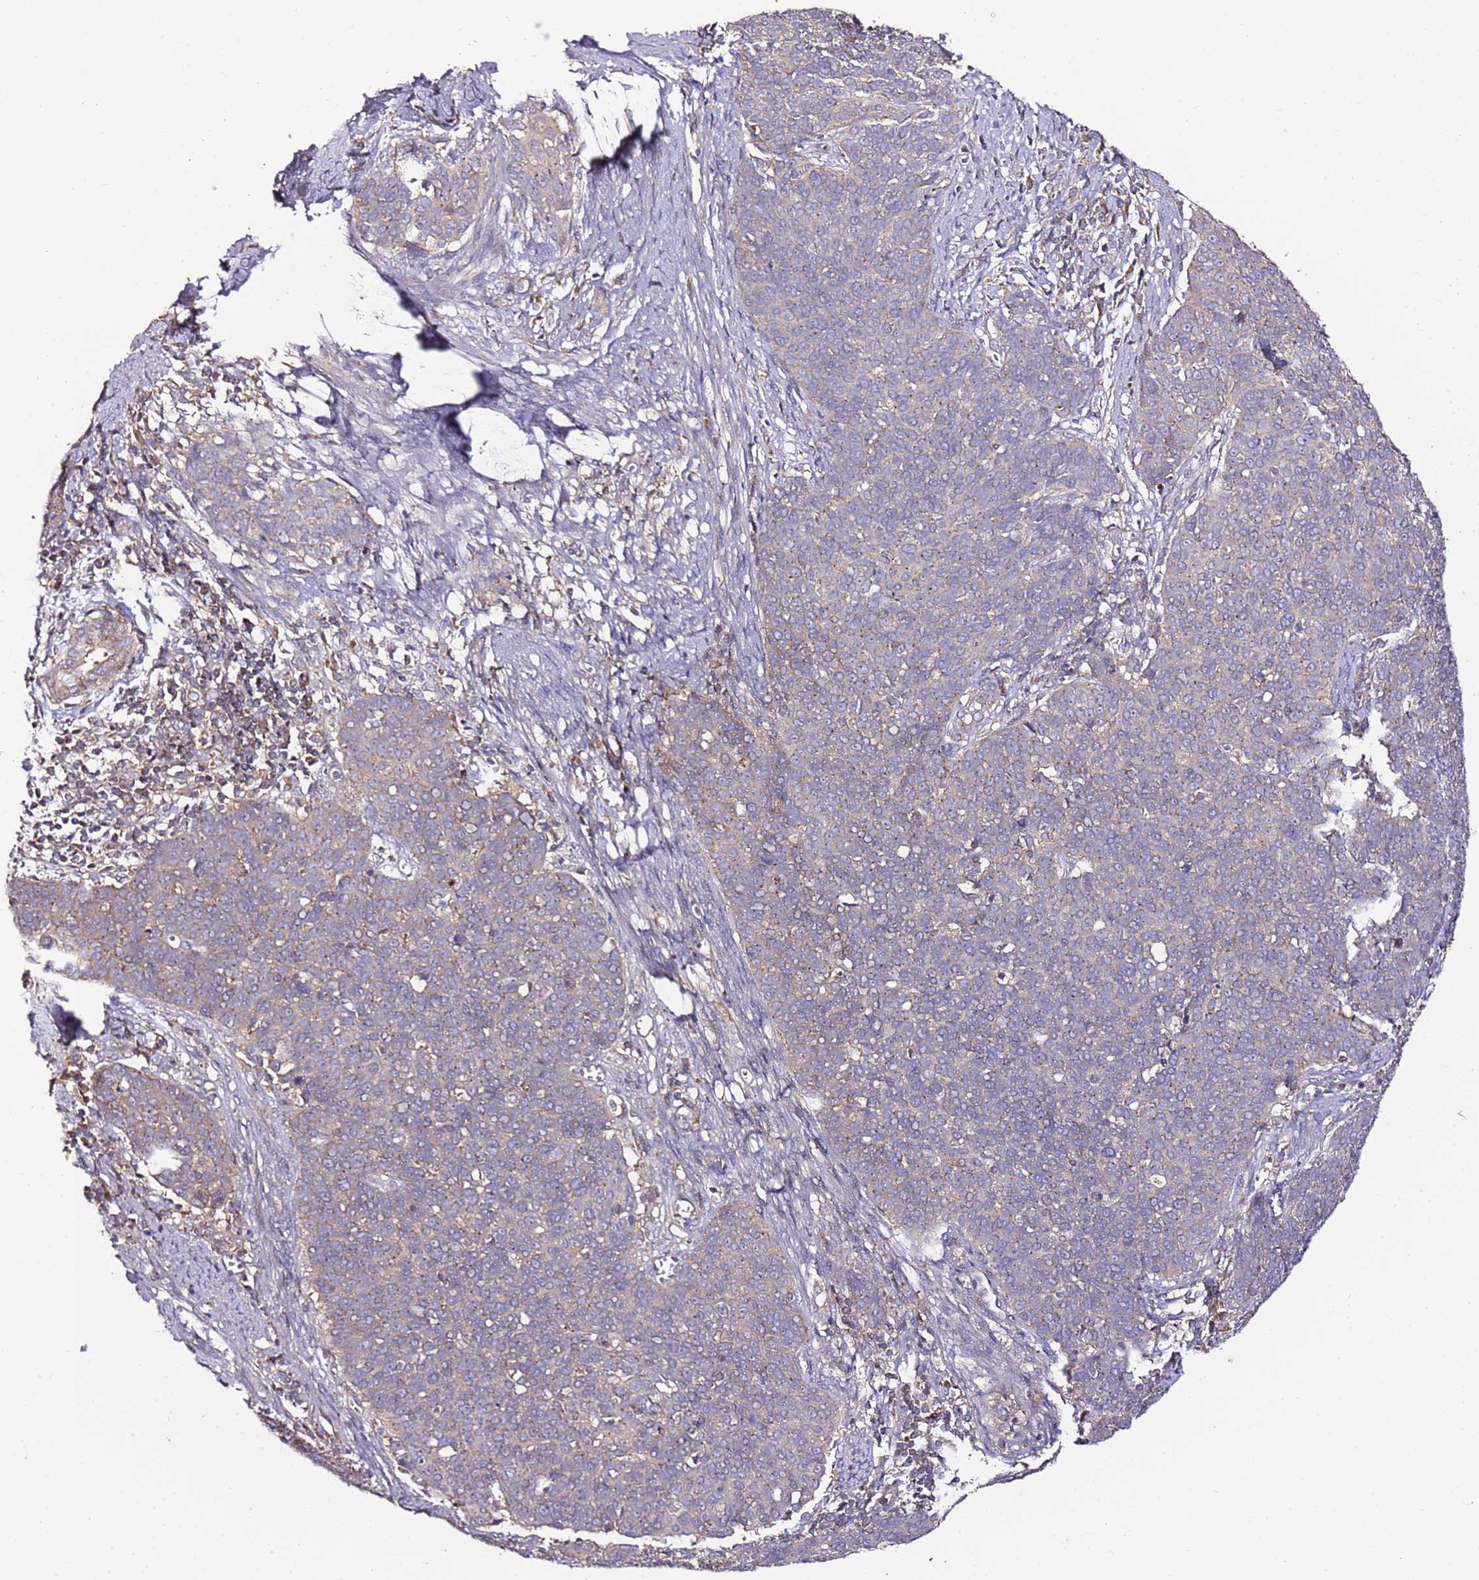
{"staining": {"intensity": "negative", "quantity": "none", "location": "none"}, "tissue": "cervical cancer", "cell_type": "Tumor cells", "image_type": "cancer", "snomed": [{"axis": "morphology", "description": "Squamous cell carcinoma, NOS"}, {"axis": "topography", "description": "Cervix"}], "caption": "This is an immunohistochemistry photomicrograph of human cervical cancer. There is no positivity in tumor cells.", "gene": "KRTAP21-3", "patient": {"sex": "female", "age": 39}}